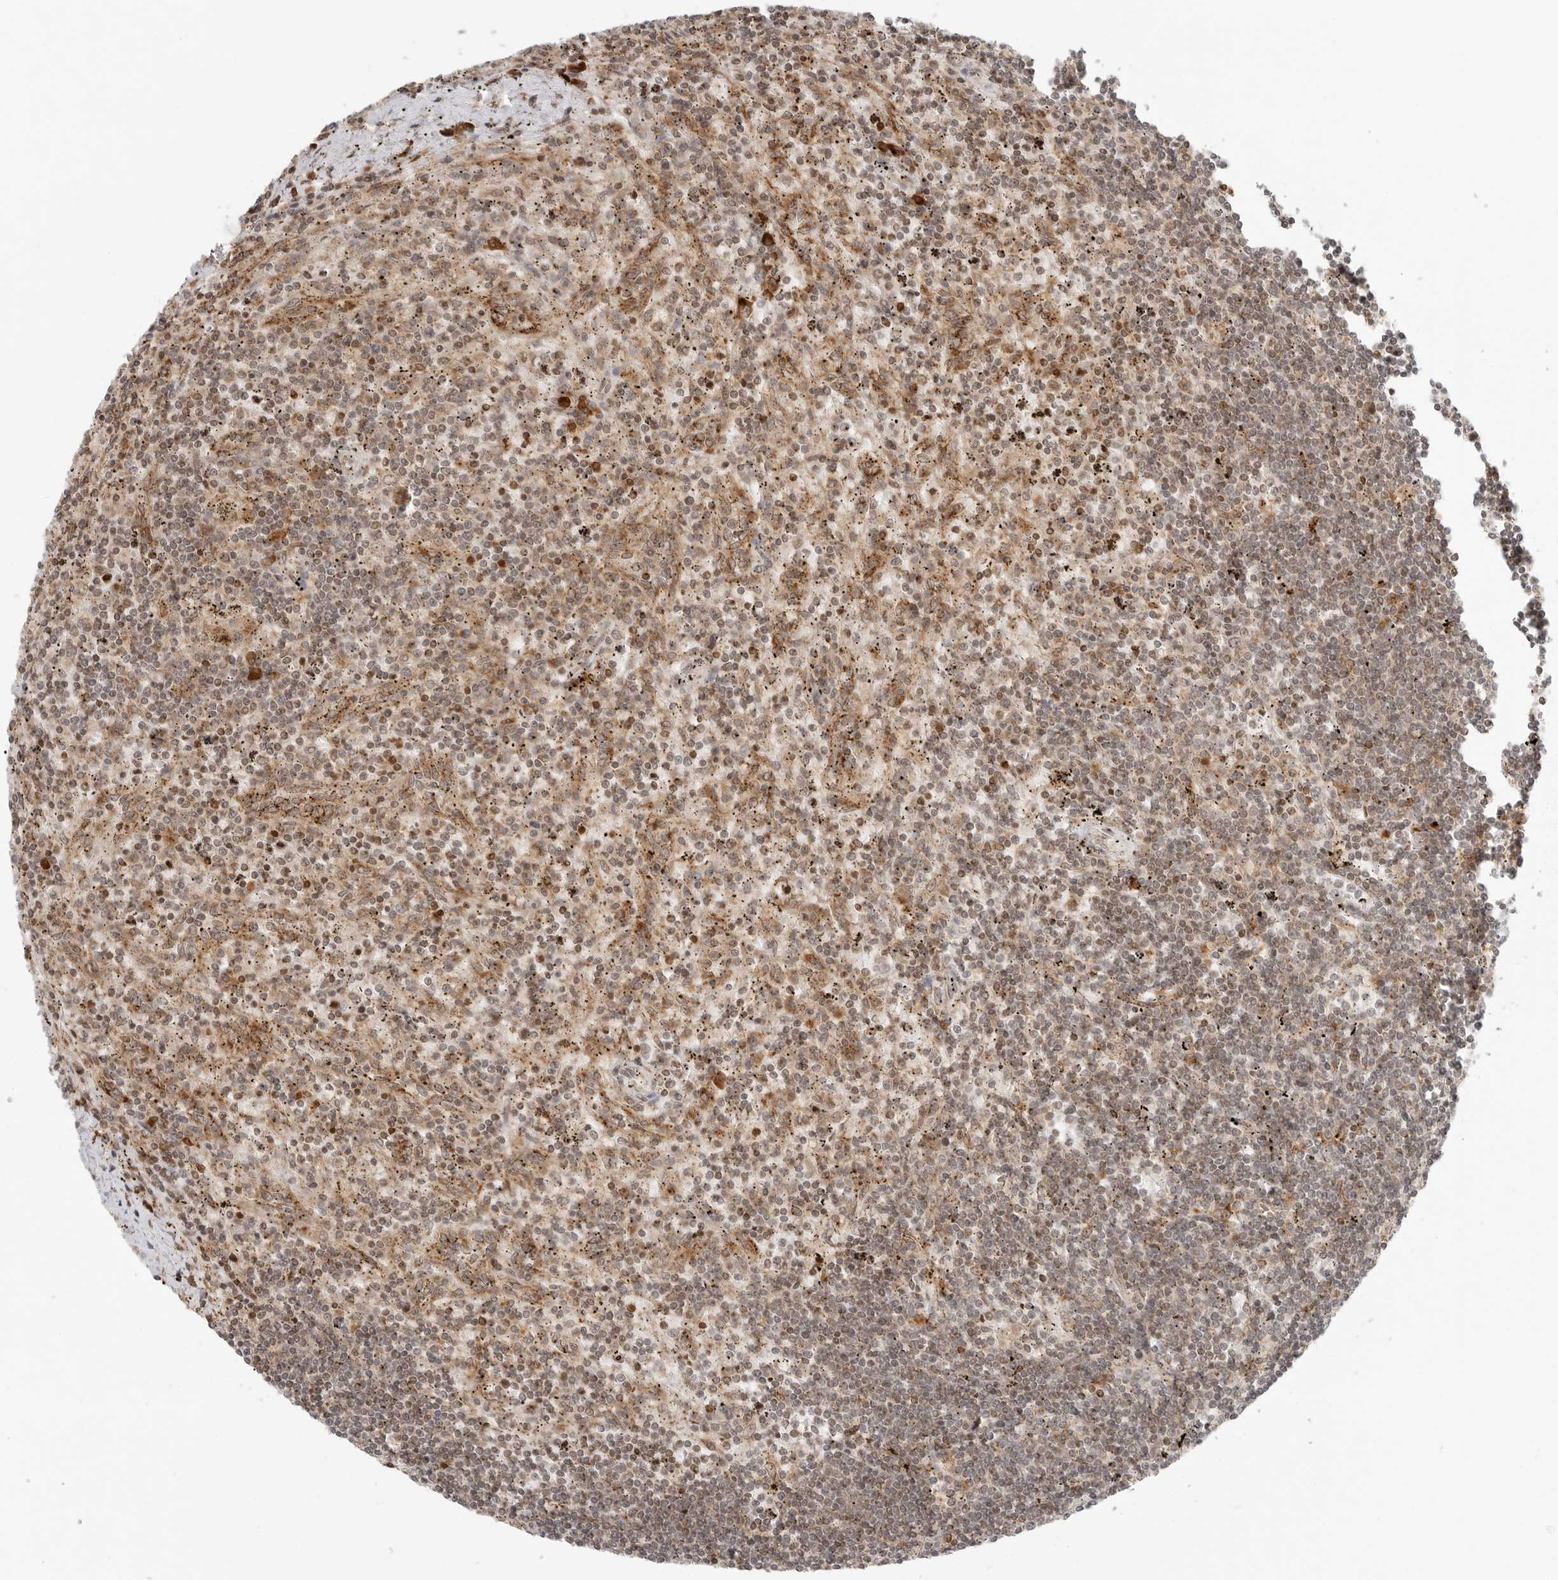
{"staining": {"intensity": "weak", "quantity": ">75%", "location": "cytoplasmic/membranous"}, "tissue": "lymphoma", "cell_type": "Tumor cells", "image_type": "cancer", "snomed": [{"axis": "morphology", "description": "Malignant lymphoma, non-Hodgkin's type, Low grade"}, {"axis": "topography", "description": "Spleen"}], "caption": "This histopathology image shows immunohistochemistry (IHC) staining of lymphoma, with low weak cytoplasmic/membranous expression in approximately >75% of tumor cells.", "gene": "IDUA", "patient": {"sex": "male", "age": 76}}